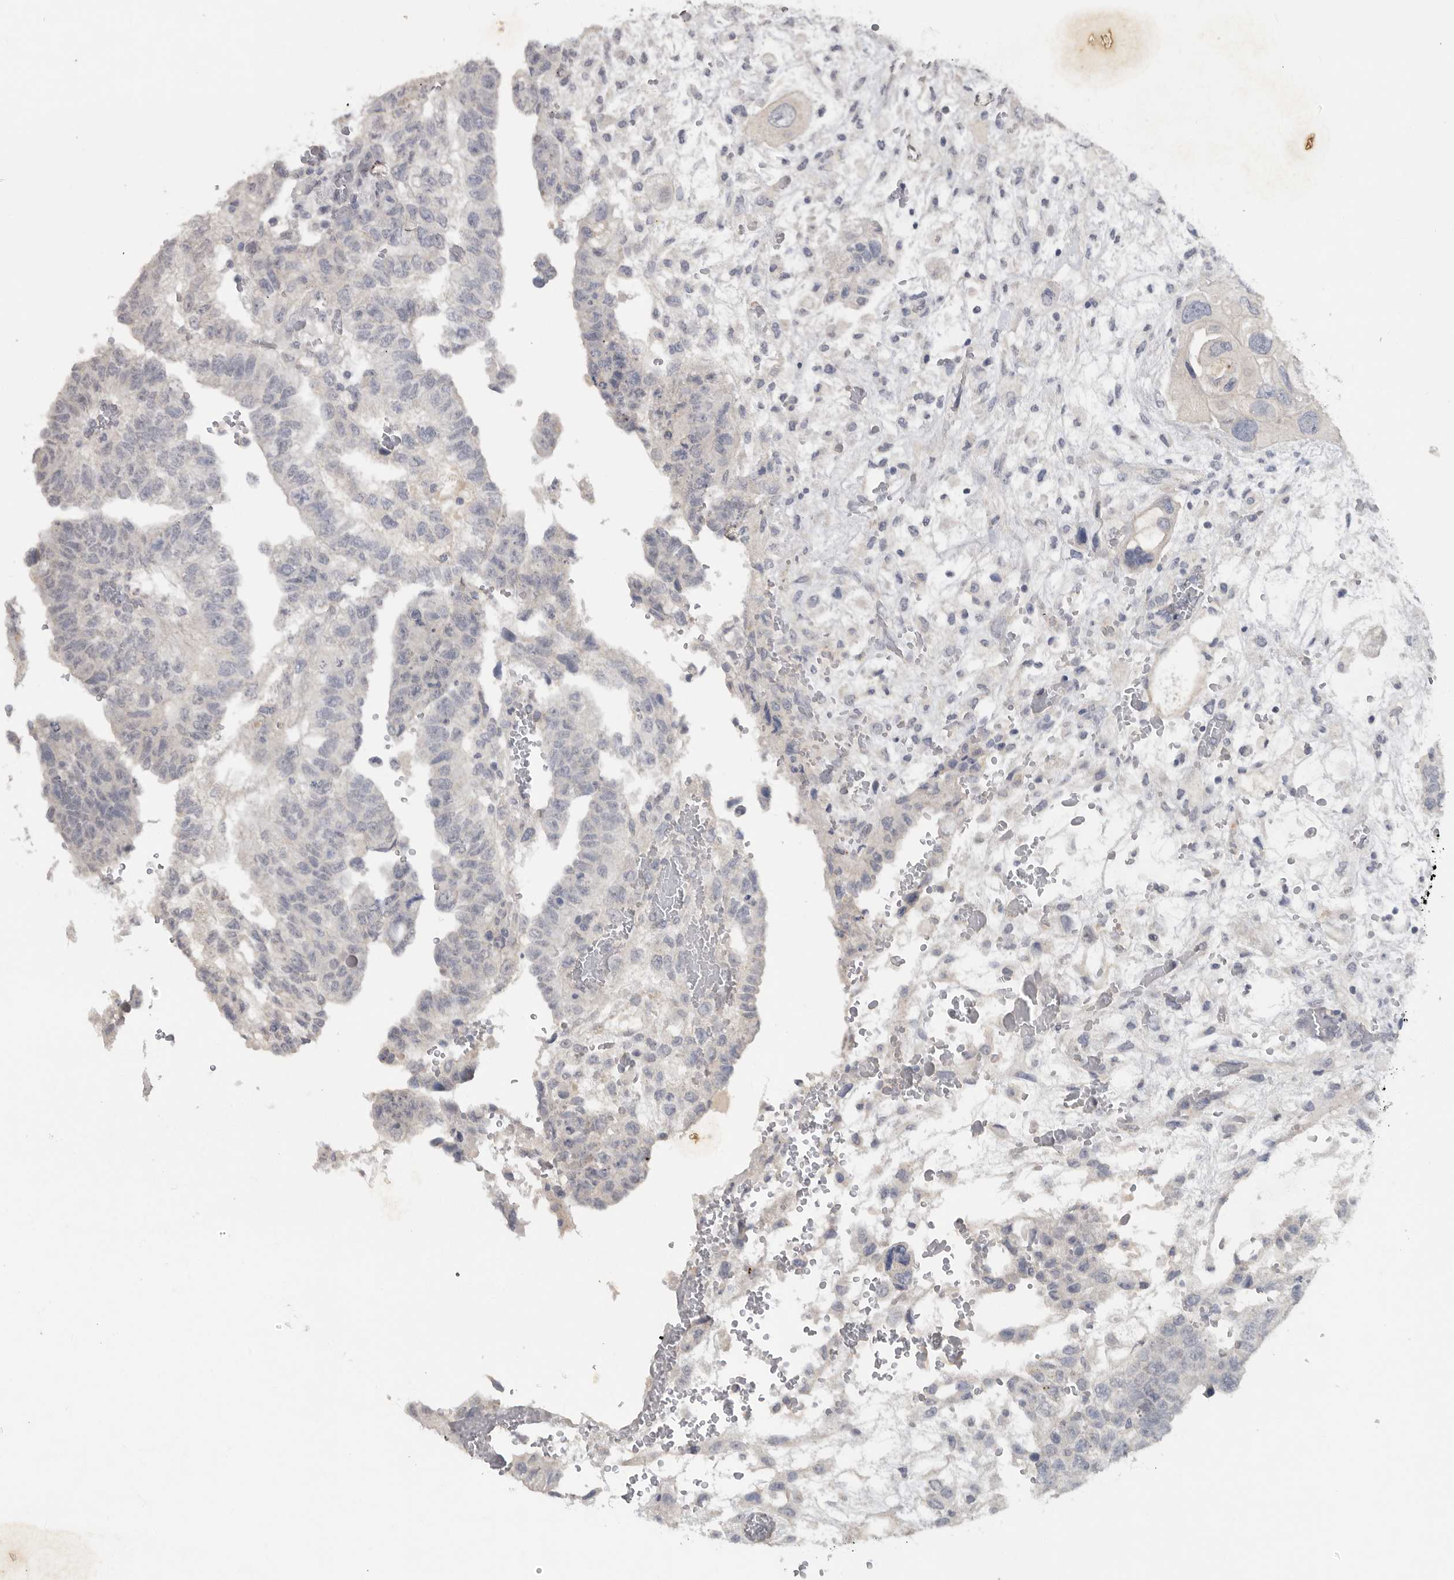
{"staining": {"intensity": "negative", "quantity": "none", "location": "none"}, "tissue": "testis cancer", "cell_type": "Tumor cells", "image_type": "cancer", "snomed": [{"axis": "morphology", "description": "Carcinoma, Embryonal, NOS"}, {"axis": "topography", "description": "Testis"}], "caption": "High magnification brightfield microscopy of testis cancer stained with DAB (brown) and counterstained with hematoxylin (blue): tumor cells show no significant expression. (Brightfield microscopy of DAB immunohistochemistry (IHC) at high magnification).", "gene": "REG4", "patient": {"sex": "male", "age": 36}}